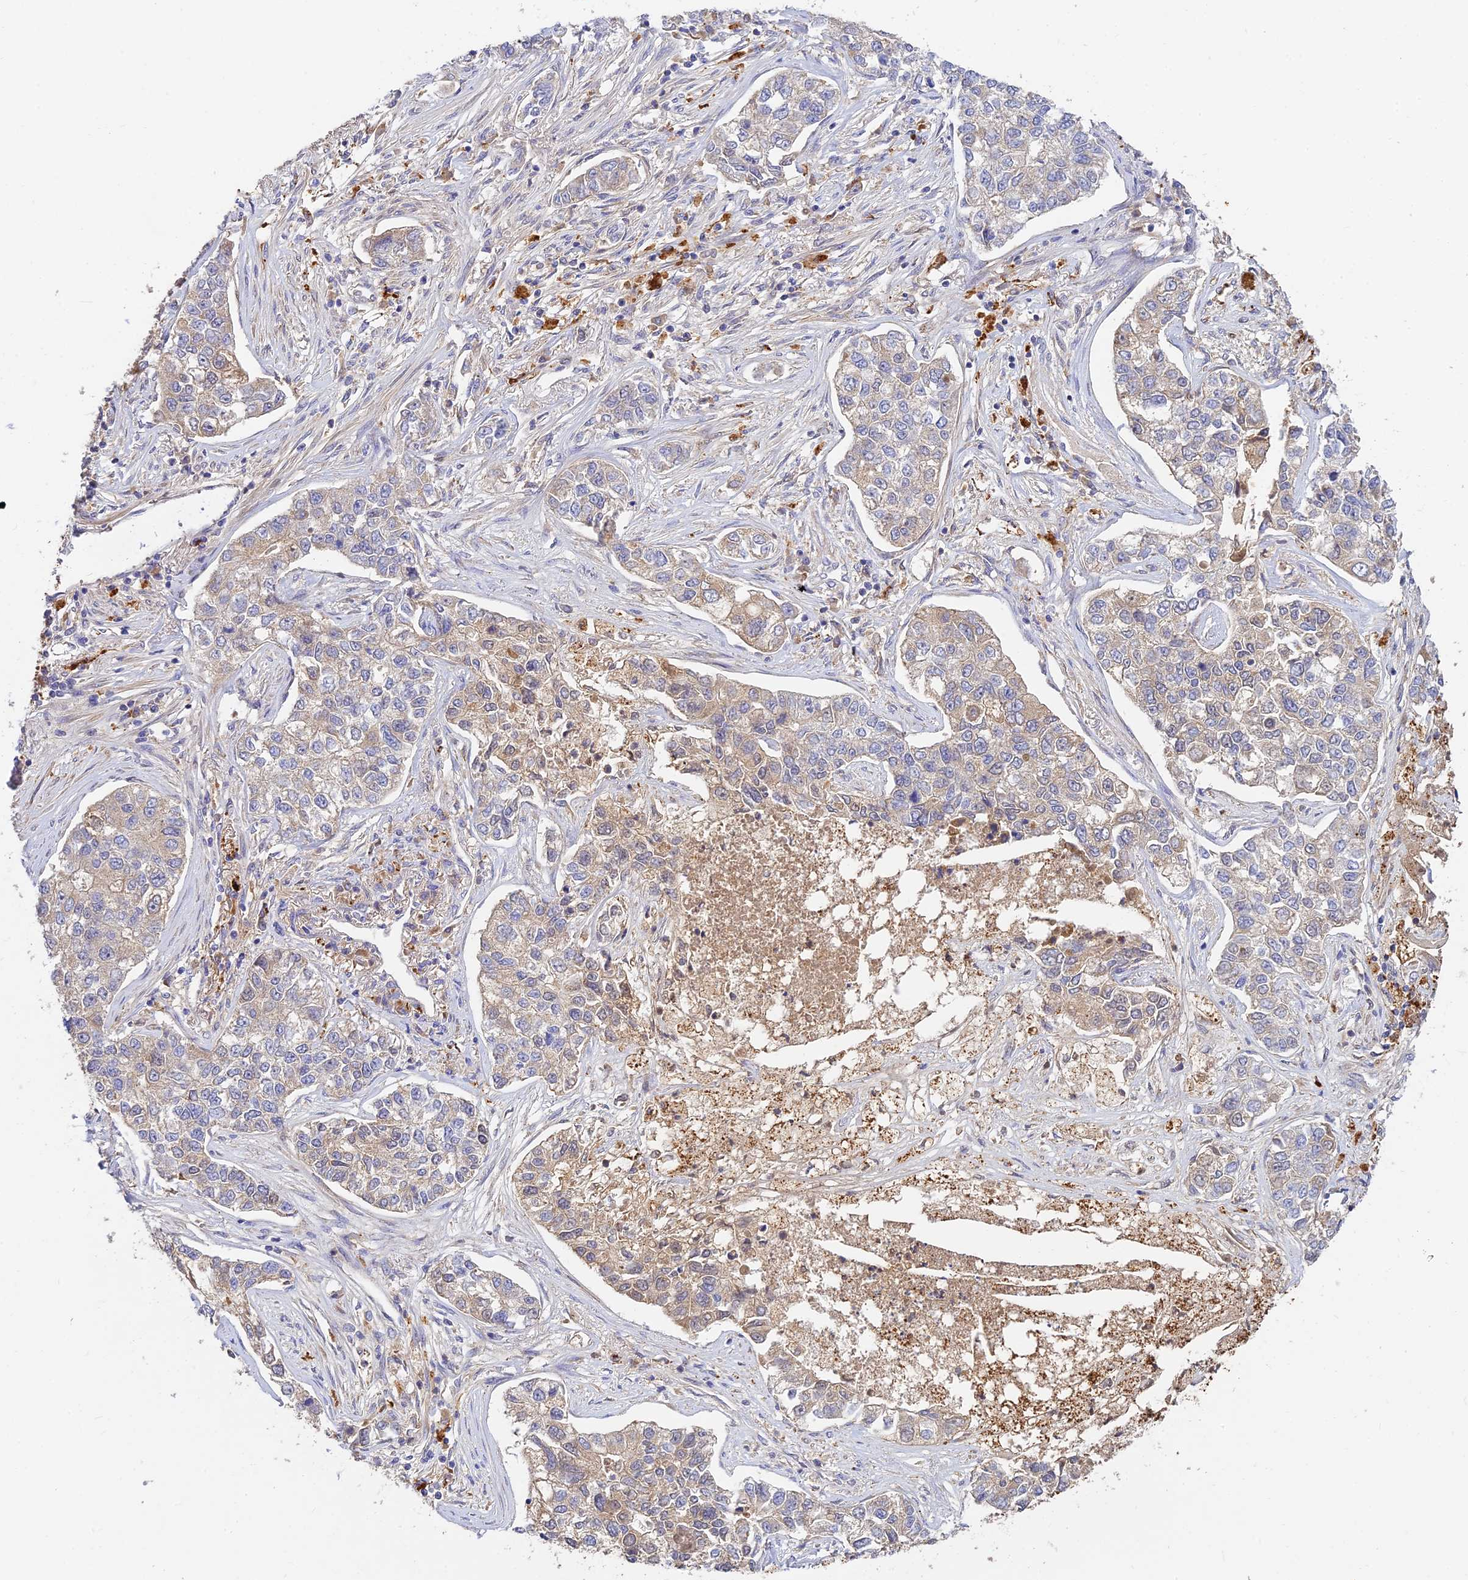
{"staining": {"intensity": "weak", "quantity": "25%-75%", "location": "cytoplasmic/membranous"}, "tissue": "lung cancer", "cell_type": "Tumor cells", "image_type": "cancer", "snomed": [{"axis": "morphology", "description": "Adenocarcinoma, NOS"}, {"axis": "topography", "description": "Lung"}], "caption": "This photomicrograph exhibits IHC staining of lung cancer, with low weak cytoplasmic/membranous expression in approximately 25%-75% of tumor cells.", "gene": "ACSM5", "patient": {"sex": "male", "age": 49}}